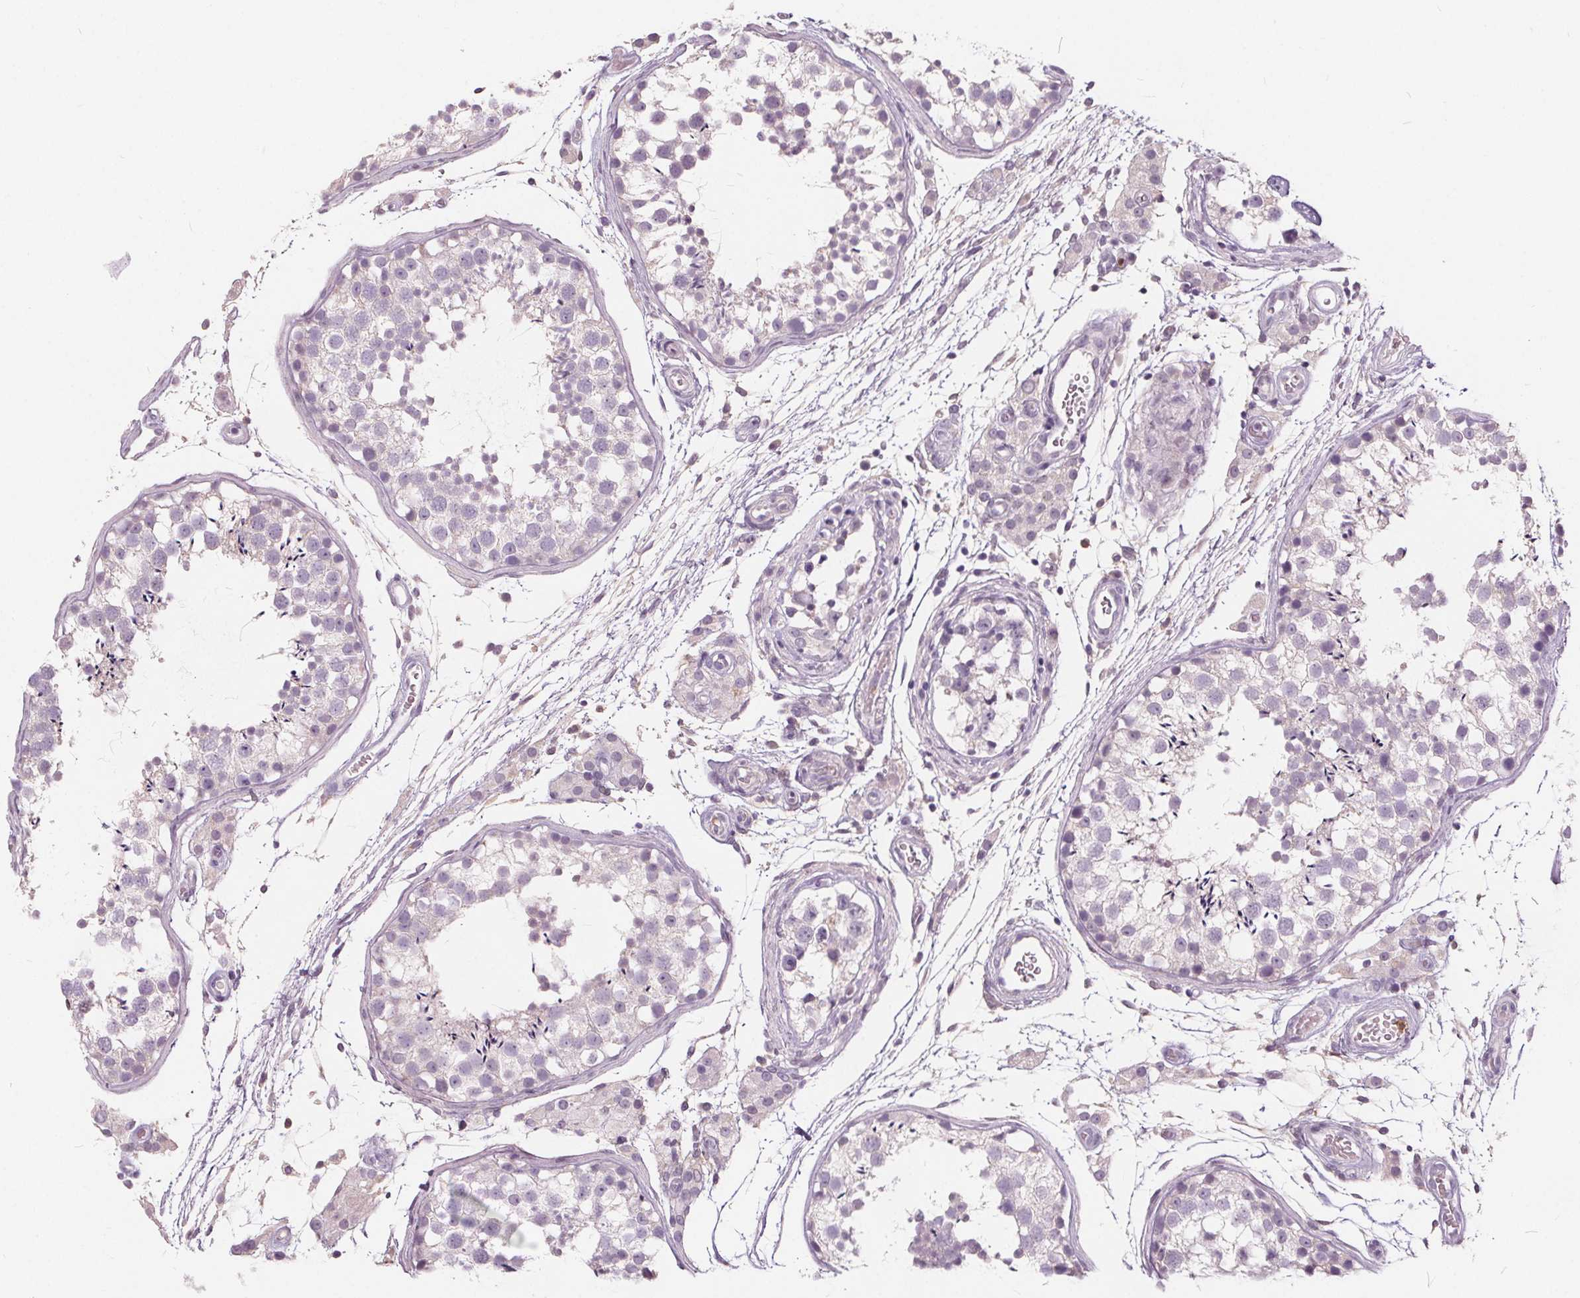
{"staining": {"intensity": "negative", "quantity": "none", "location": "none"}, "tissue": "testis", "cell_type": "Cells in seminiferous ducts", "image_type": "normal", "snomed": [{"axis": "morphology", "description": "Normal tissue, NOS"}, {"axis": "morphology", "description": "Seminoma, NOS"}, {"axis": "topography", "description": "Testis"}], "caption": "Immunohistochemical staining of unremarkable testis exhibits no significant positivity in cells in seminiferous ducts. The staining was performed using DAB (3,3'-diaminobenzidine) to visualize the protein expression in brown, while the nuclei were stained in blue with hematoxylin (Magnification: 20x).", "gene": "HAAO", "patient": {"sex": "male", "age": 29}}